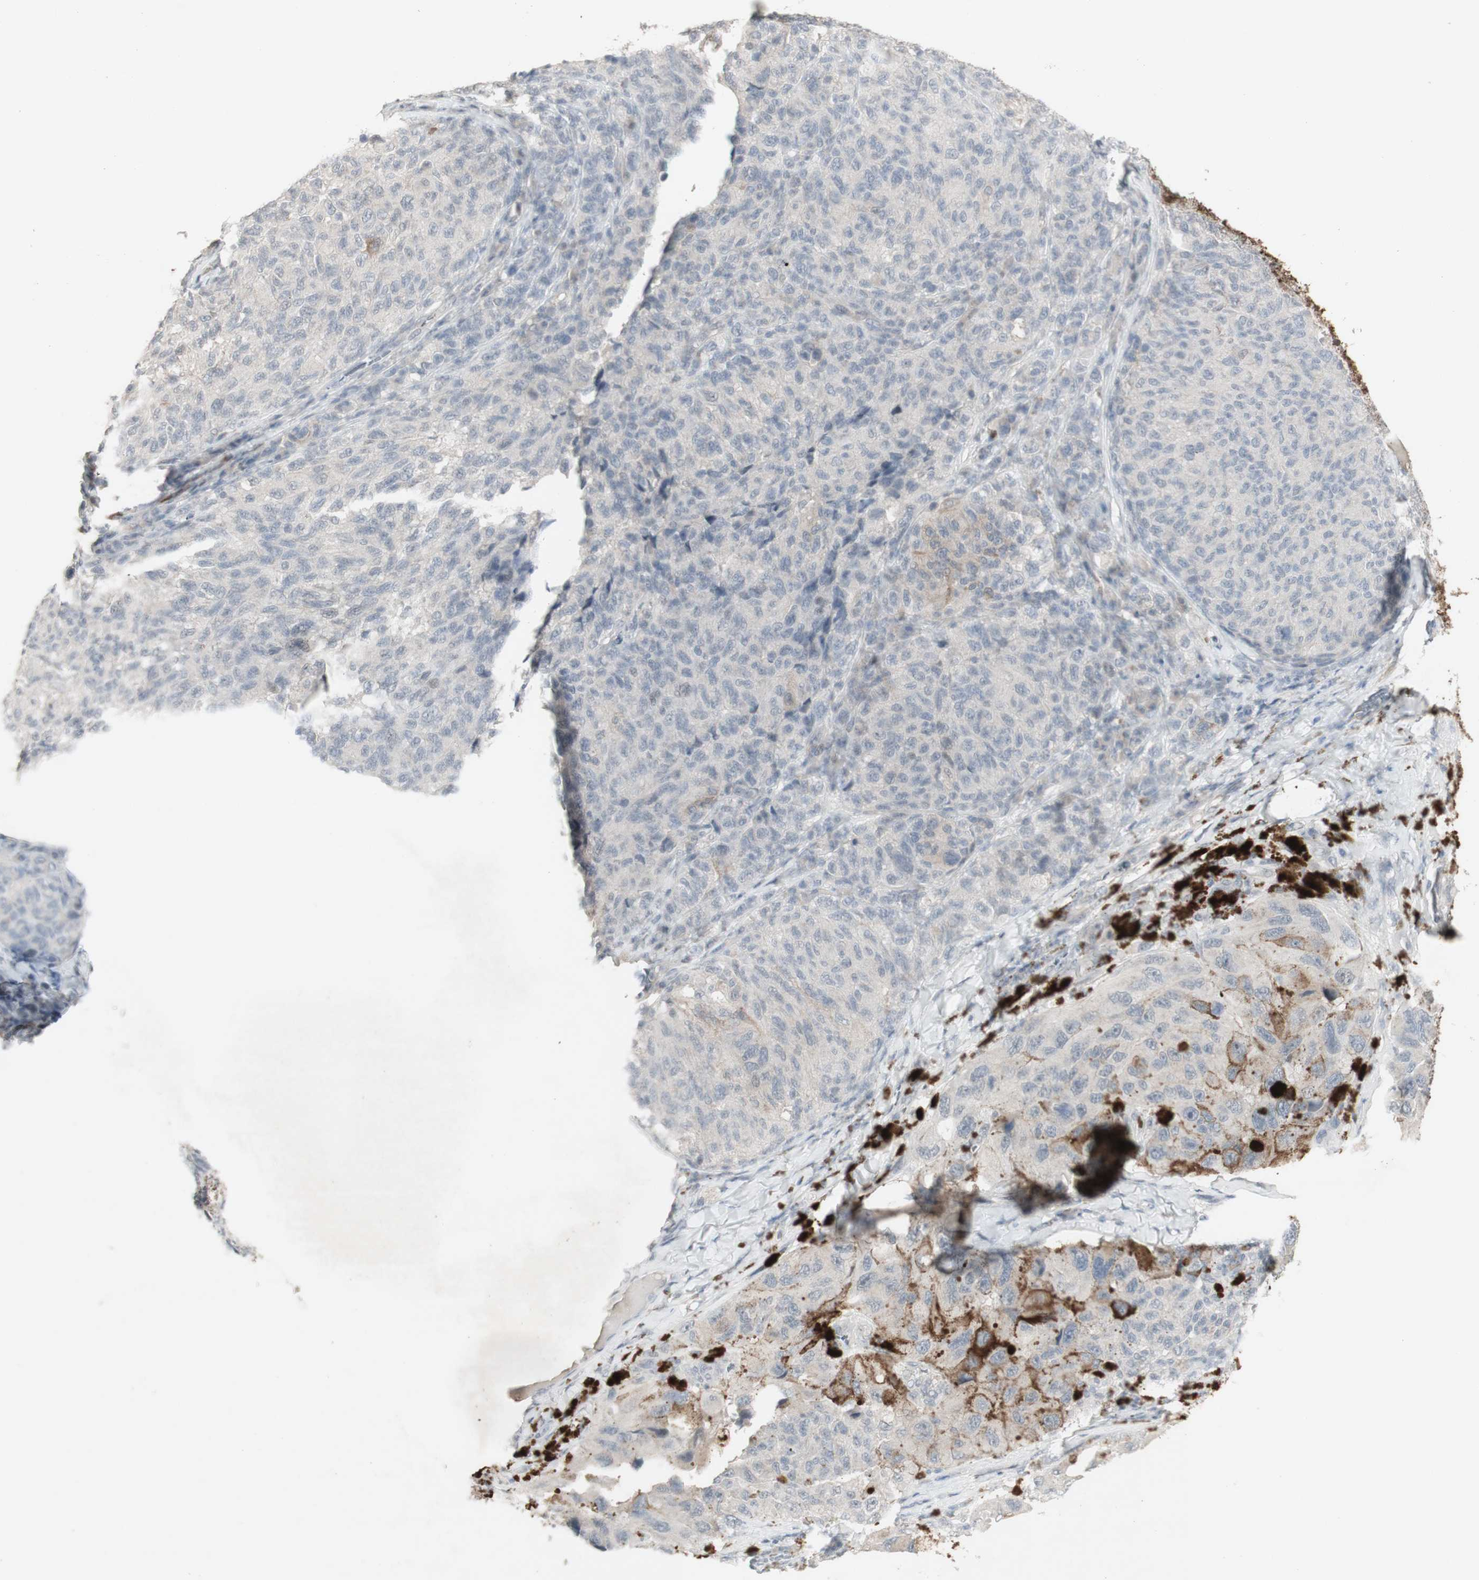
{"staining": {"intensity": "weak", "quantity": "<25%", "location": "cytoplasmic/membranous"}, "tissue": "melanoma", "cell_type": "Tumor cells", "image_type": "cancer", "snomed": [{"axis": "morphology", "description": "Malignant melanoma, NOS"}, {"axis": "topography", "description": "Skin"}], "caption": "A photomicrograph of human melanoma is negative for staining in tumor cells.", "gene": "C1orf116", "patient": {"sex": "female", "age": 73}}